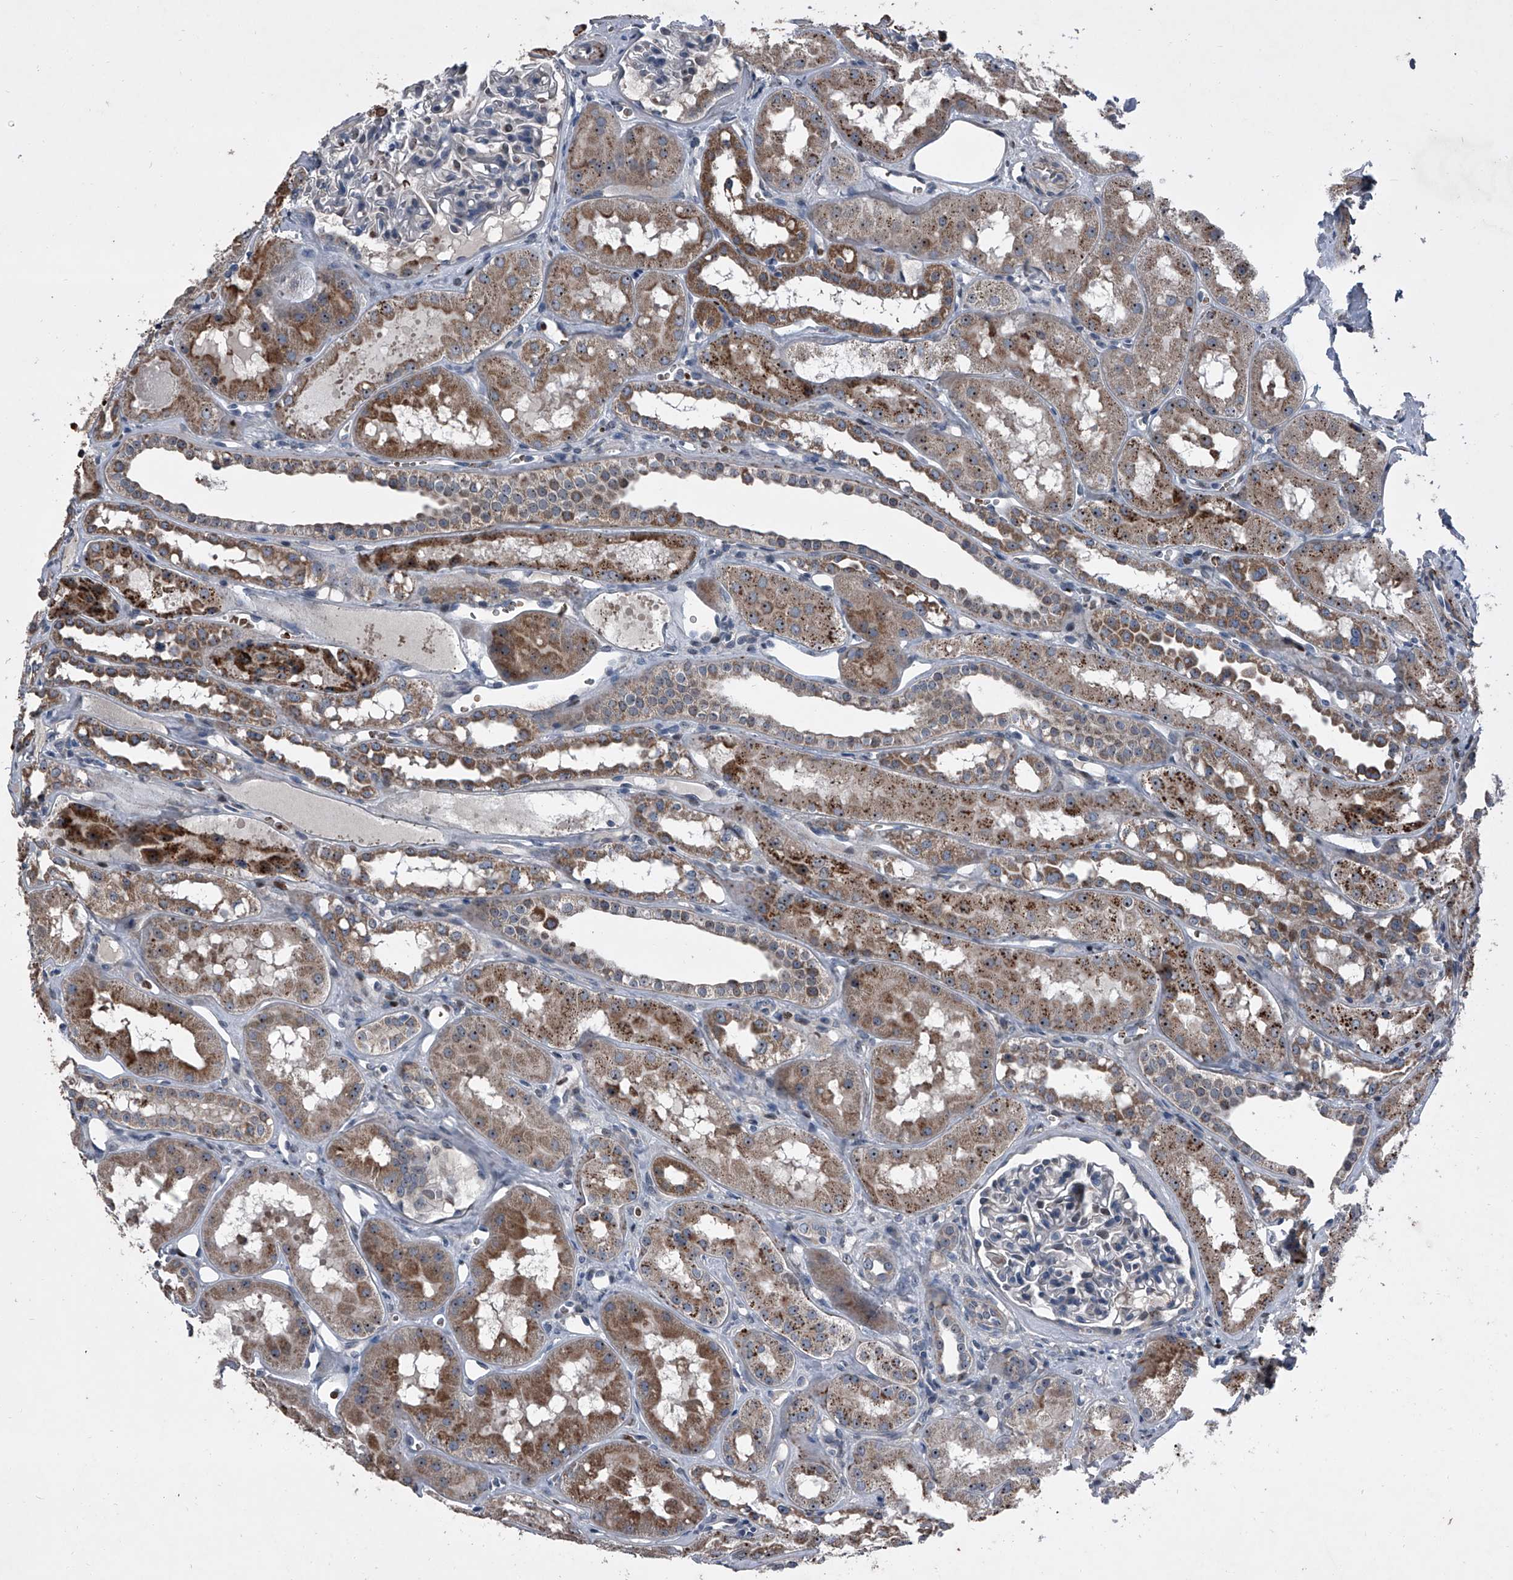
{"staining": {"intensity": "negative", "quantity": "none", "location": "none"}, "tissue": "kidney", "cell_type": "Cells in glomeruli", "image_type": "normal", "snomed": [{"axis": "morphology", "description": "Normal tissue, NOS"}, {"axis": "topography", "description": "Kidney"}], "caption": "High power microscopy histopathology image of an immunohistochemistry (IHC) histopathology image of normal kidney, revealing no significant staining in cells in glomeruli.", "gene": "CEP85L", "patient": {"sex": "male", "age": 16}}